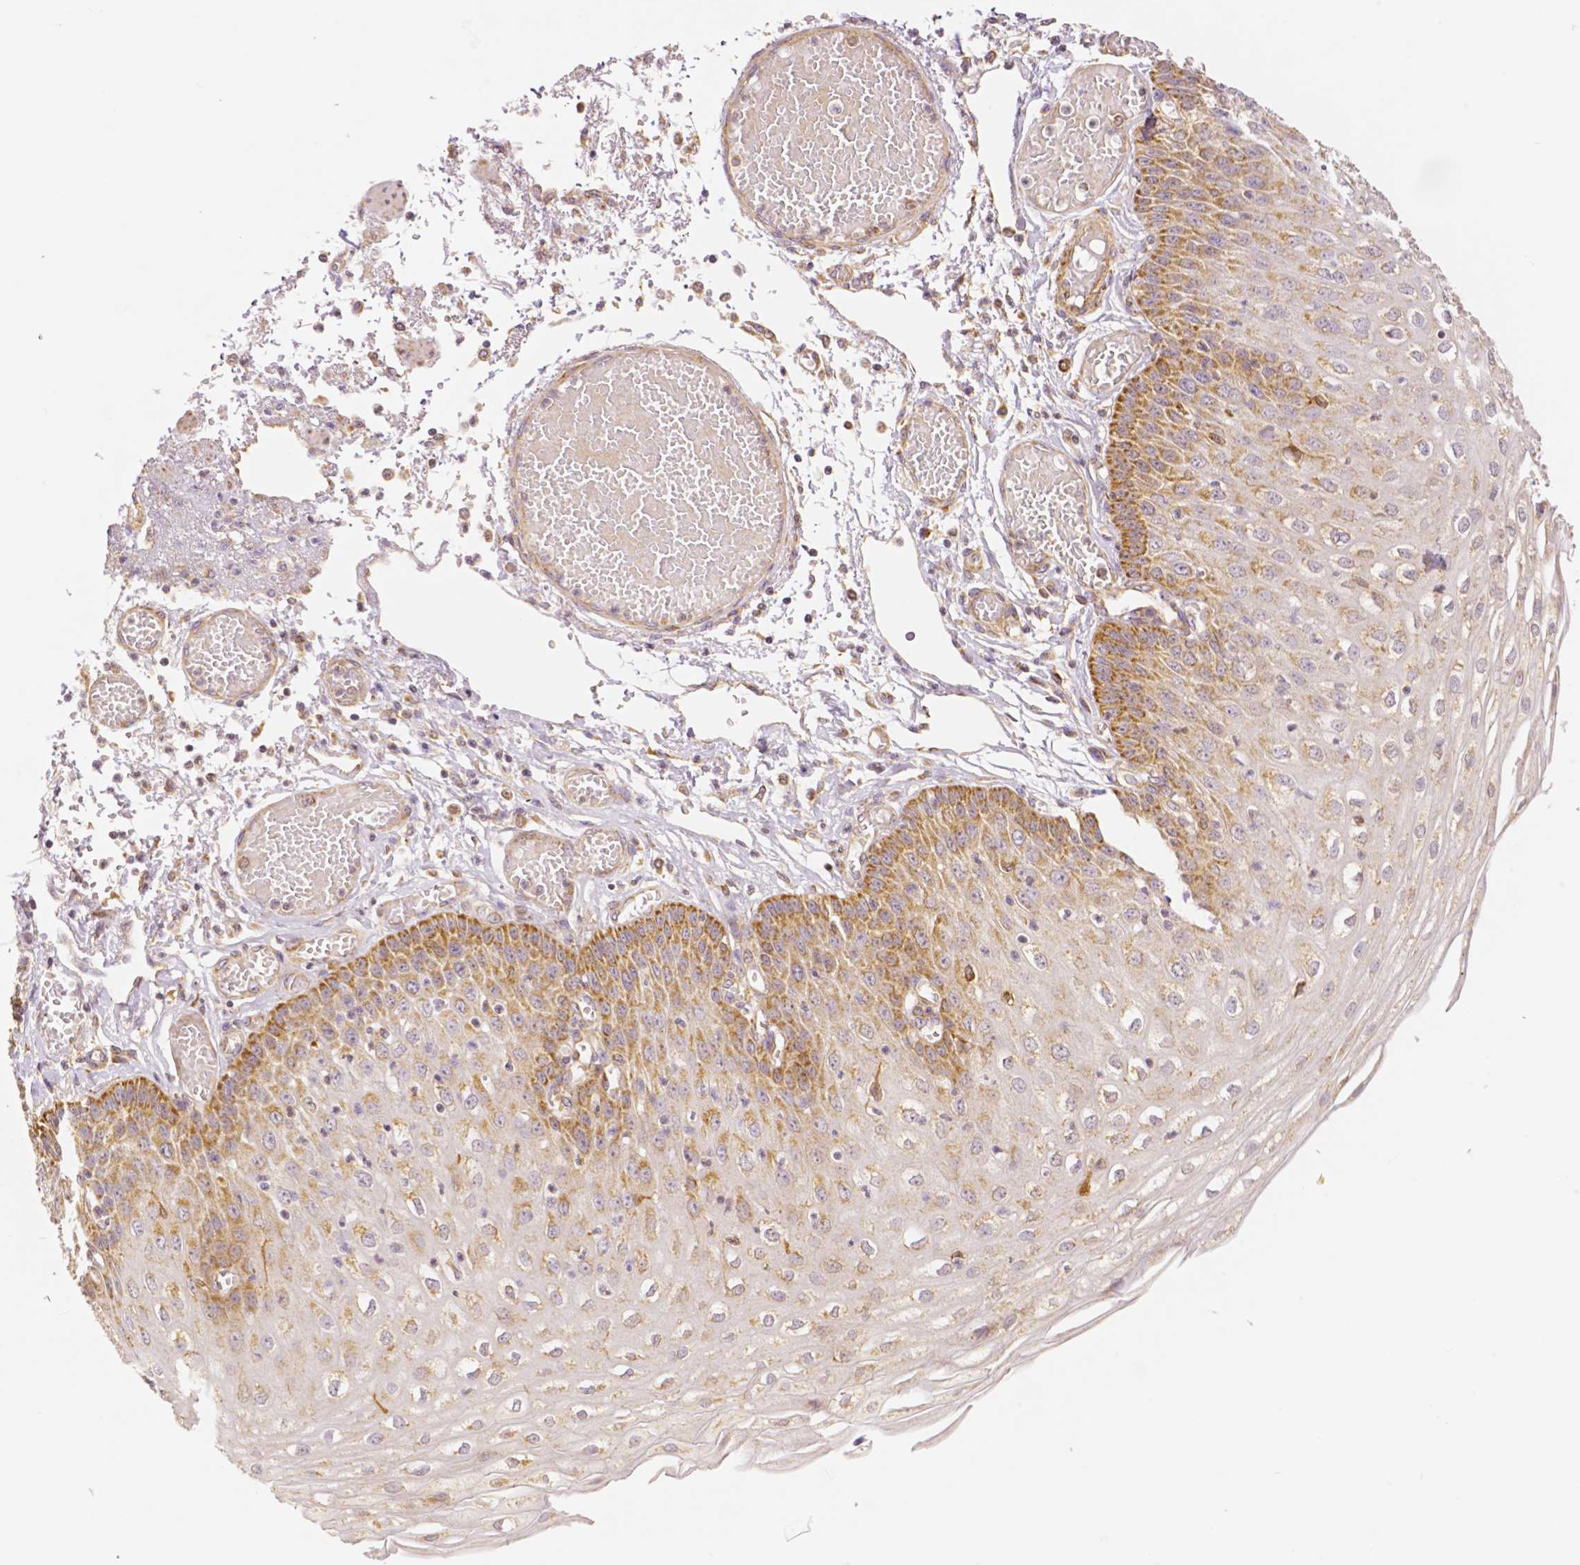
{"staining": {"intensity": "moderate", "quantity": "25%-75%", "location": "cytoplasmic/membranous"}, "tissue": "esophagus", "cell_type": "Squamous epithelial cells", "image_type": "normal", "snomed": [{"axis": "morphology", "description": "Normal tissue, NOS"}, {"axis": "morphology", "description": "Adenocarcinoma, NOS"}, {"axis": "topography", "description": "Esophagus"}], "caption": "A medium amount of moderate cytoplasmic/membranous staining is identified in about 25%-75% of squamous epithelial cells in normal esophagus. The protein of interest is shown in brown color, while the nuclei are stained blue.", "gene": "RHOT1", "patient": {"sex": "male", "age": 81}}